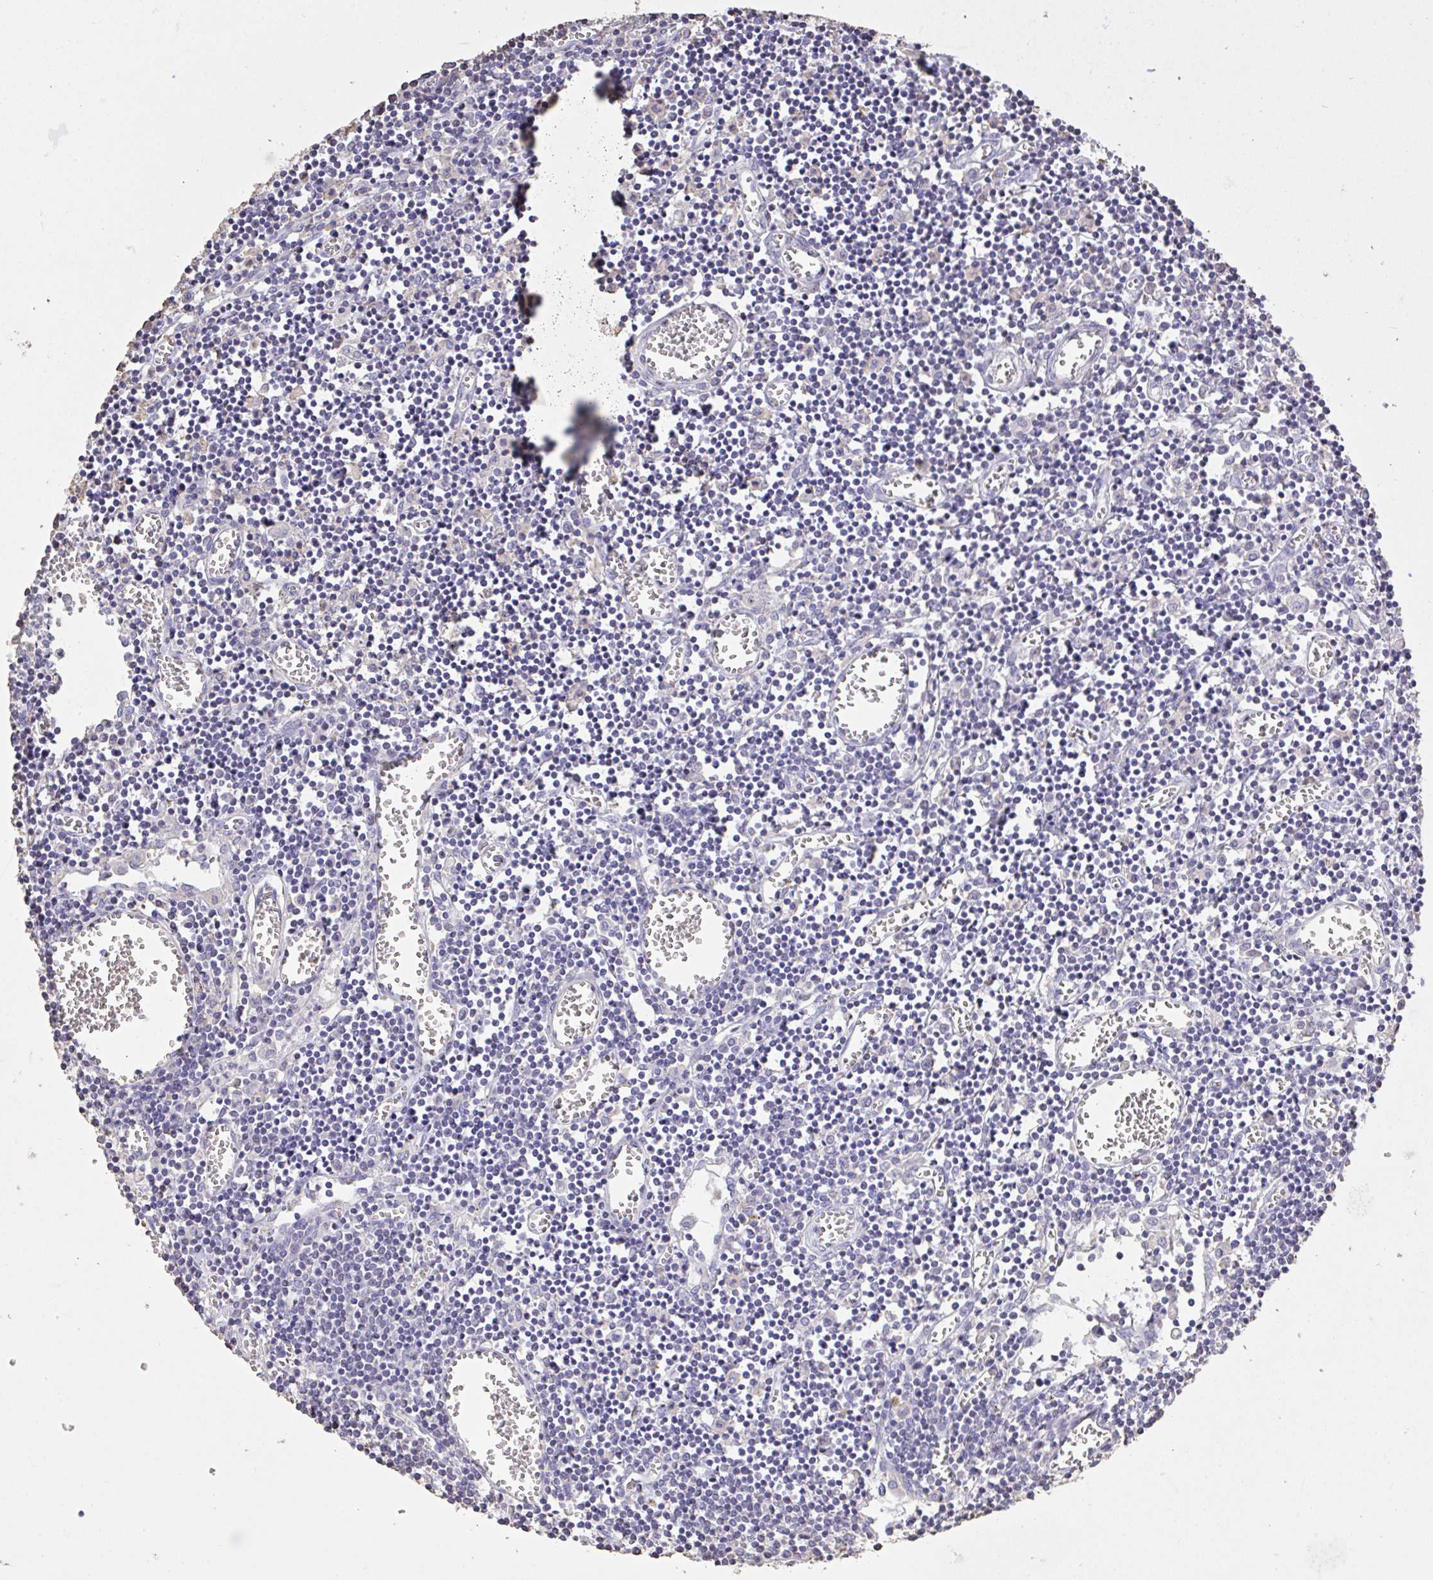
{"staining": {"intensity": "negative", "quantity": "none", "location": "none"}, "tissue": "lymph node", "cell_type": "Germinal center cells", "image_type": "normal", "snomed": [{"axis": "morphology", "description": "Normal tissue, NOS"}, {"axis": "topography", "description": "Lymph node"}], "caption": "Image shows no significant protein expression in germinal center cells of unremarkable lymph node. The staining was performed using DAB to visualize the protein expression in brown, while the nuclei were stained in blue with hematoxylin (Magnification: 20x).", "gene": "IL23R", "patient": {"sex": "male", "age": 66}}